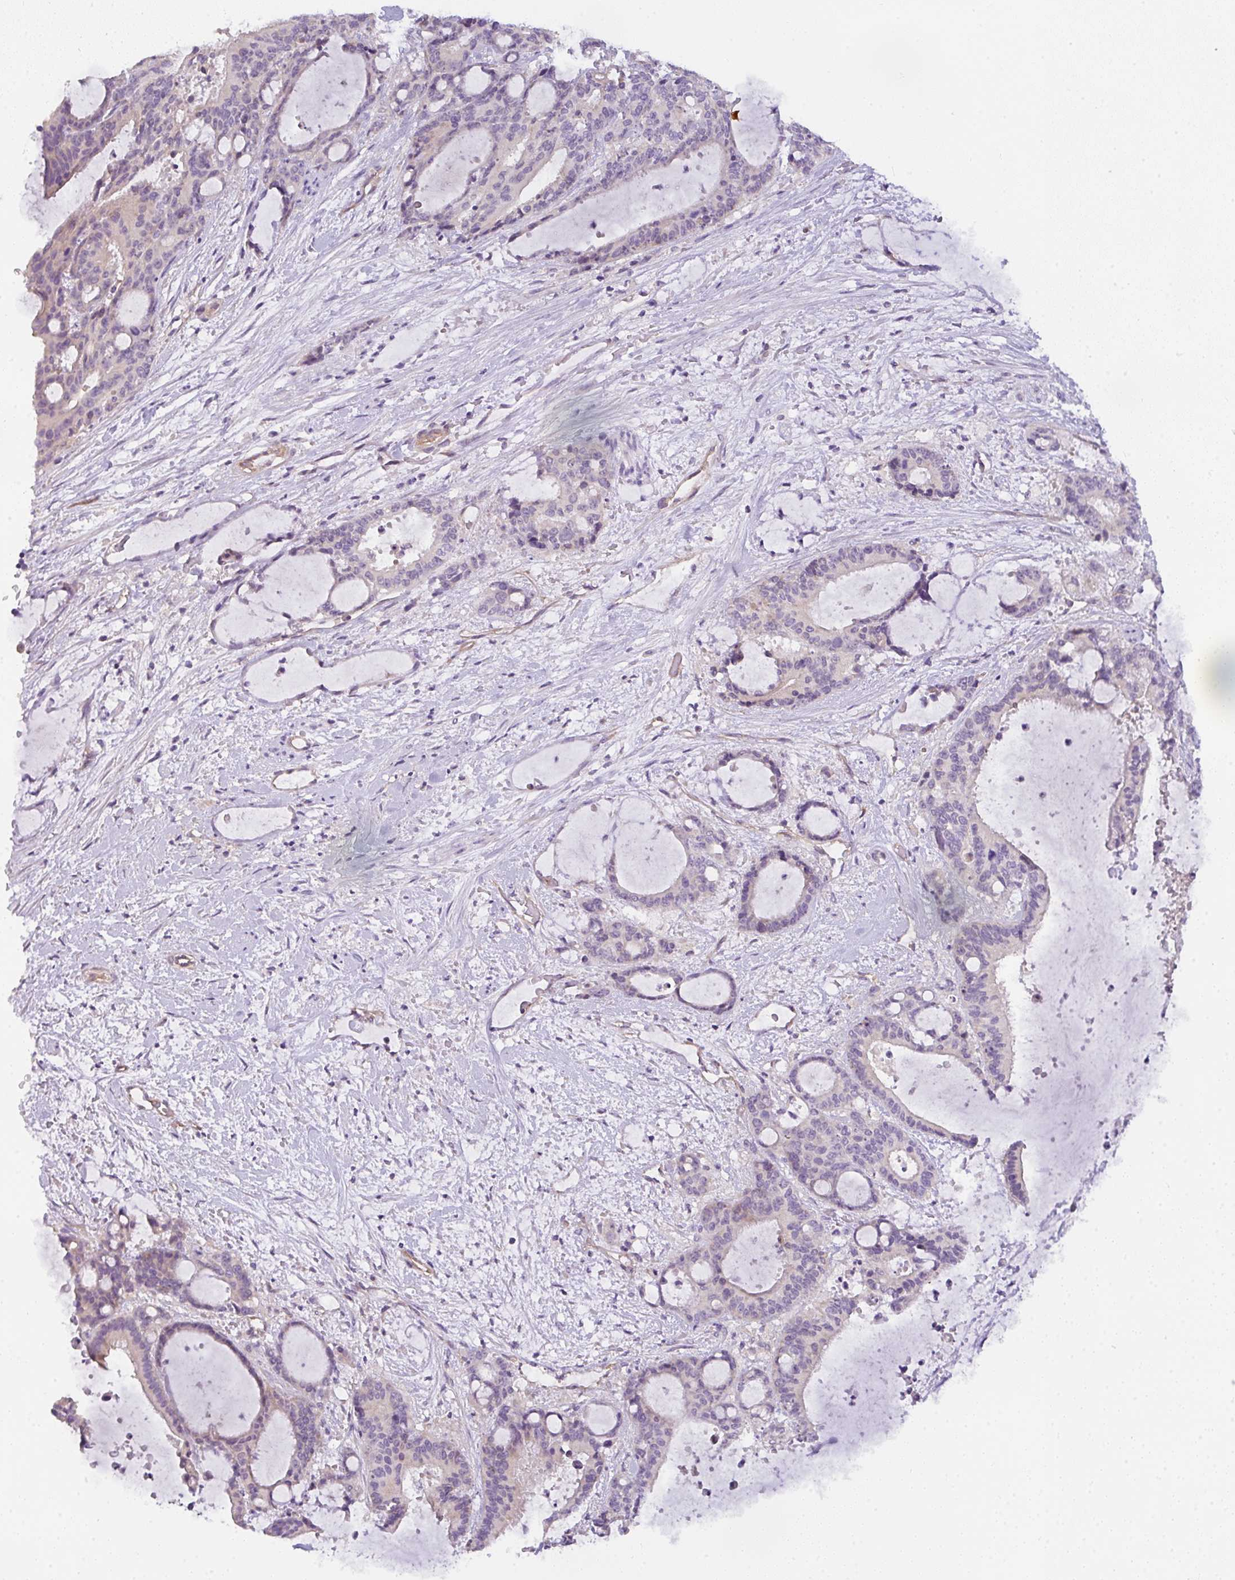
{"staining": {"intensity": "weak", "quantity": "<25%", "location": "cytoplasmic/membranous"}, "tissue": "liver cancer", "cell_type": "Tumor cells", "image_type": "cancer", "snomed": [{"axis": "morphology", "description": "Normal tissue, NOS"}, {"axis": "morphology", "description": "Cholangiocarcinoma"}, {"axis": "topography", "description": "Liver"}, {"axis": "topography", "description": "Peripheral nerve tissue"}], "caption": "The IHC micrograph has no significant expression in tumor cells of liver cancer tissue. The staining was performed using DAB (3,3'-diaminobenzidine) to visualize the protein expression in brown, while the nuclei were stained in blue with hematoxylin (Magnification: 20x).", "gene": "FILIP1", "patient": {"sex": "female", "age": 73}}